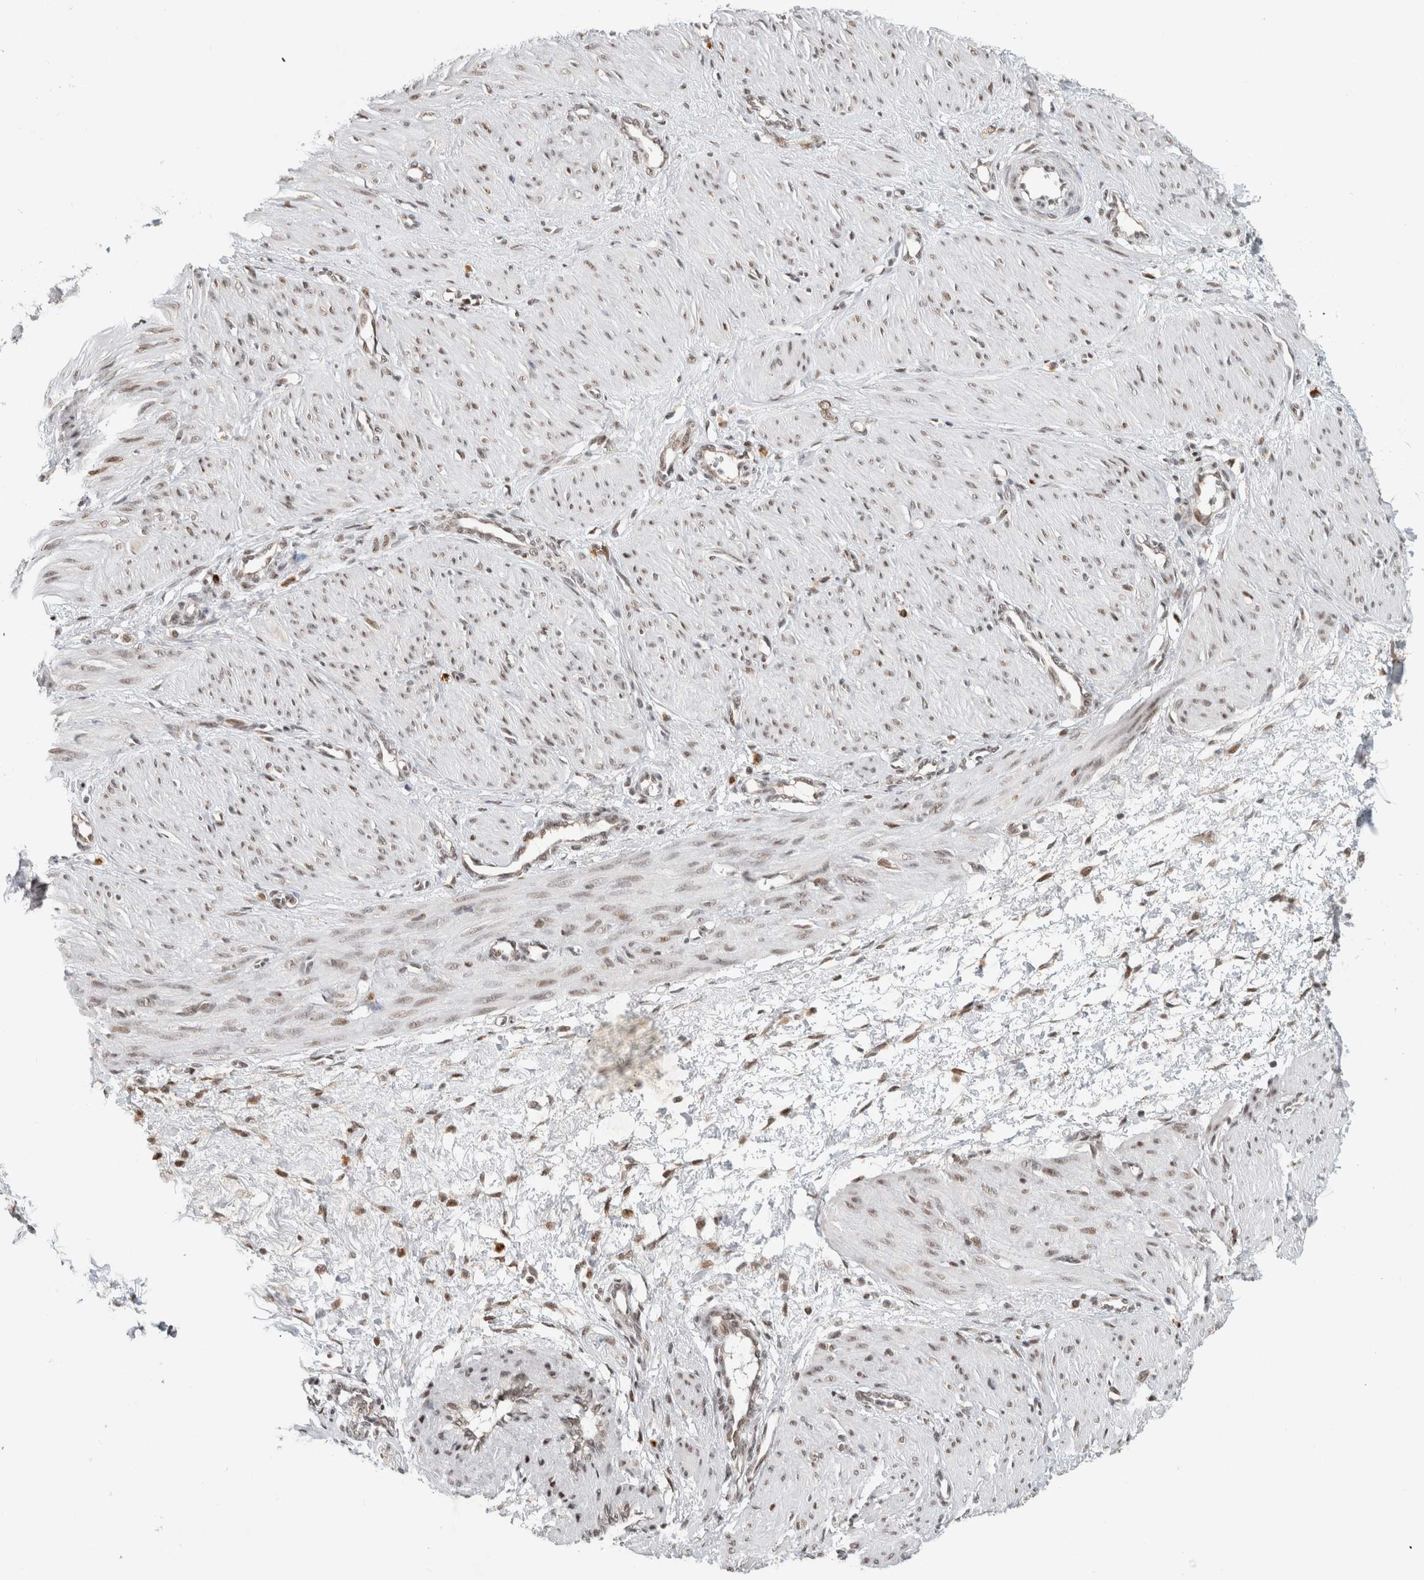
{"staining": {"intensity": "weak", "quantity": ">75%", "location": "nuclear"}, "tissue": "smooth muscle", "cell_type": "Smooth muscle cells", "image_type": "normal", "snomed": [{"axis": "morphology", "description": "Normal tissue, NOS"}, {"axis": "topography", "description": "Endometrium"}], "caption": "A histopathology image showing weak nuclear positivity in approximately >75% of smooth muscle cells in unremarkable smooth muscle, as visualized by brown immunohistochemical staining.", "gene": "HNRNPR", "patient": {"sex": "female", "age": 33}}